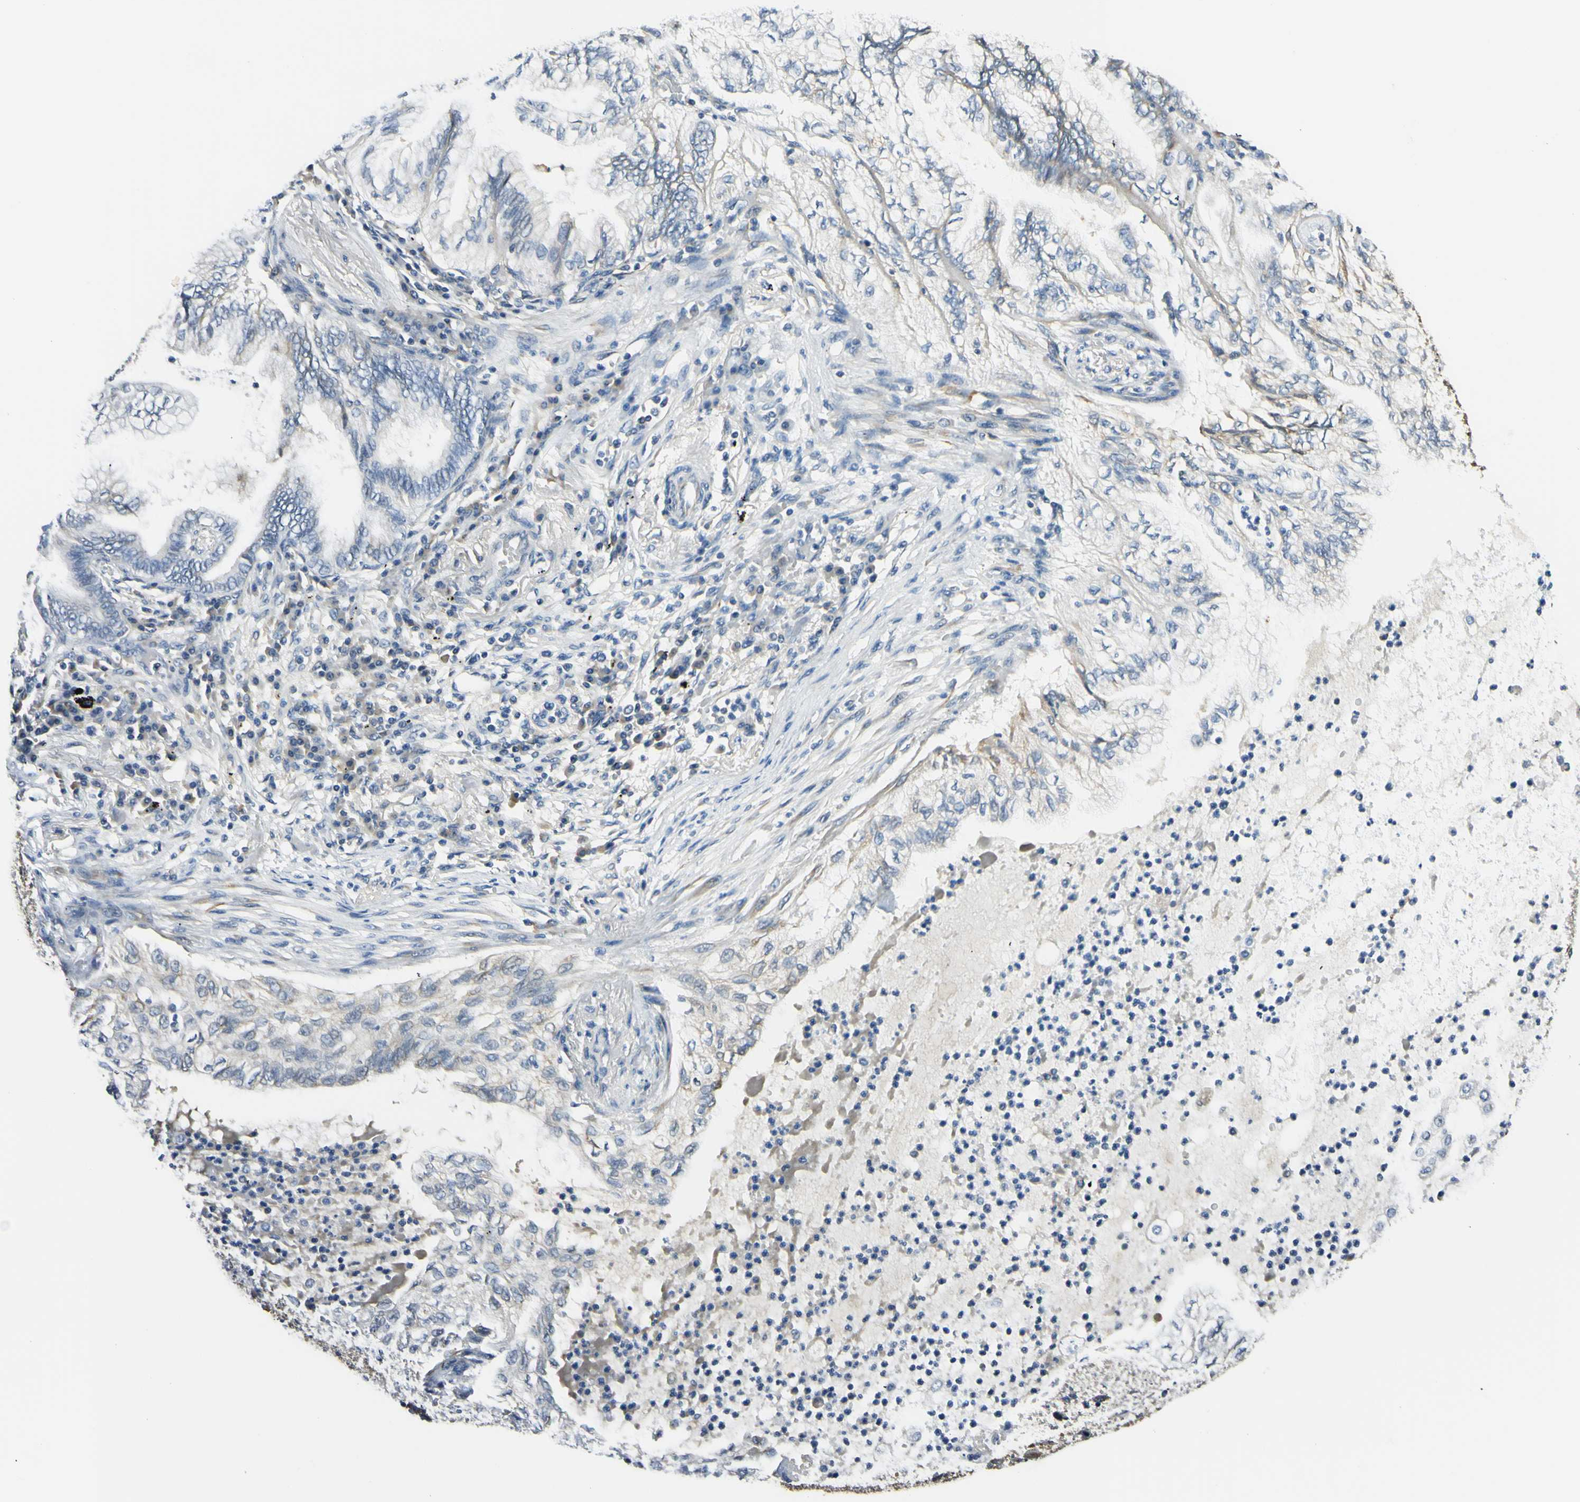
{"staining": {"intensity": "weak", "quantity": "<25%", "location": "cytoplasmic/membranous"}, "tissue": "lung cancer", "cell_type": "Tumor cells", "image_type": "cancer", "snomed": [{"axis": "morphology", "description": "Normal tissue, NOS"}, {"axis": "morphology", "description": "Adenocarcinoma, NOS"}, {"axis": "topography", "description": "Bronchus"}, {"axis": "topography", "description": "Lung"}], "caption": "Lung adenocarcinoma was stained to show a protein in brown. There is no significant positivity in tumor cells.", "gene": "IGDCC4", "patient": {"sex": "female", "age": 70}}